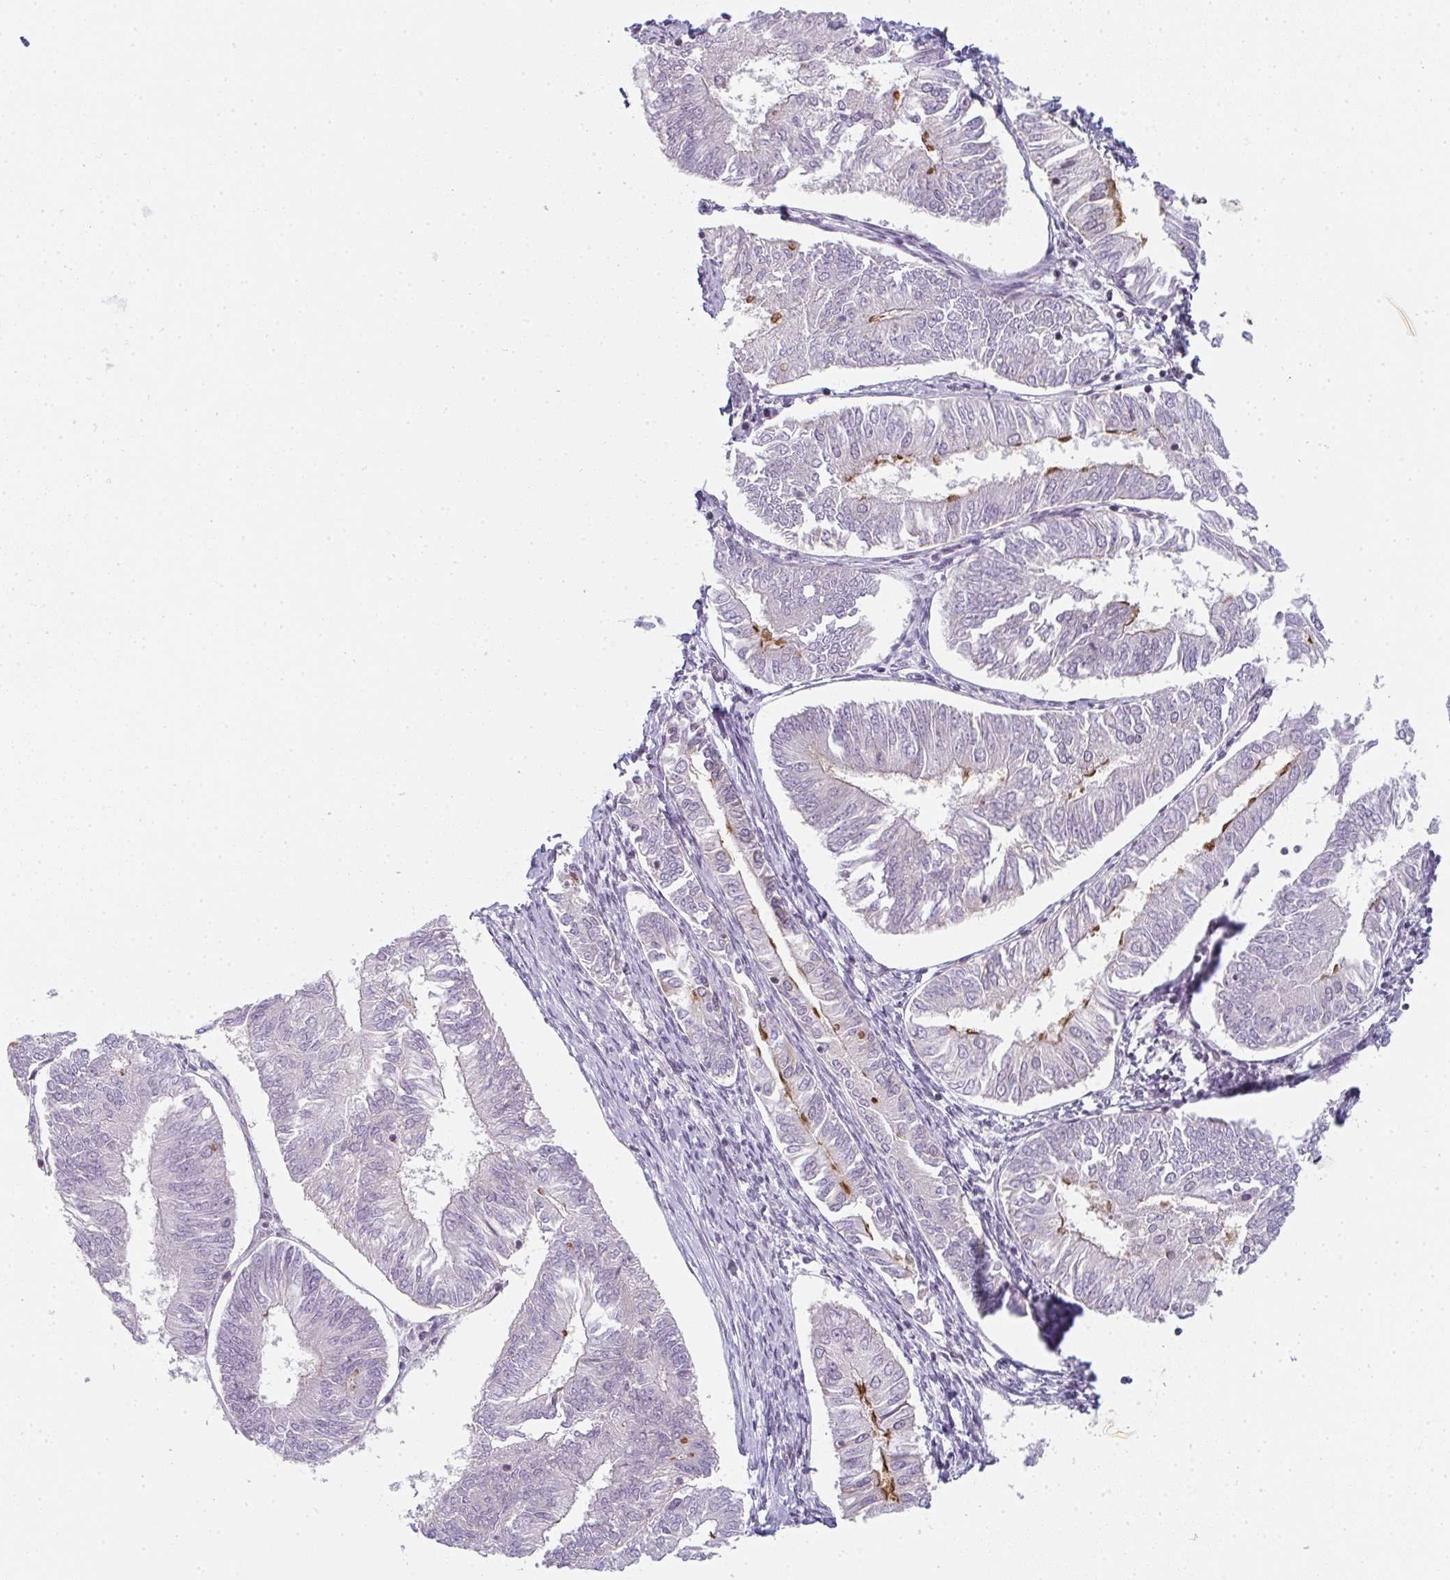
{"staining": {"intensity": "negative", "quantity": "none", "location": "none"}, "tissue": "endometrial cancer", "cell_type": "Tumor cells", "image_type": "cancer", "snomed": [{"axis": "morphology", "description": "Adenocarcinoma, NOS"}, {"axis": "topography", "description": "Endometrium"}], "caption": "A high-resolution image shows immunohistochemistry staining of endometrial cancer, which displays no significant staining in tumor cells. (Stains: DAB immunohistochemistry with hematoxylin counter stain, Microscopy: brightfield microscopy at high magnification).", "gene": "TMEM237", "patient": {"sex": "female", "age": 58}}